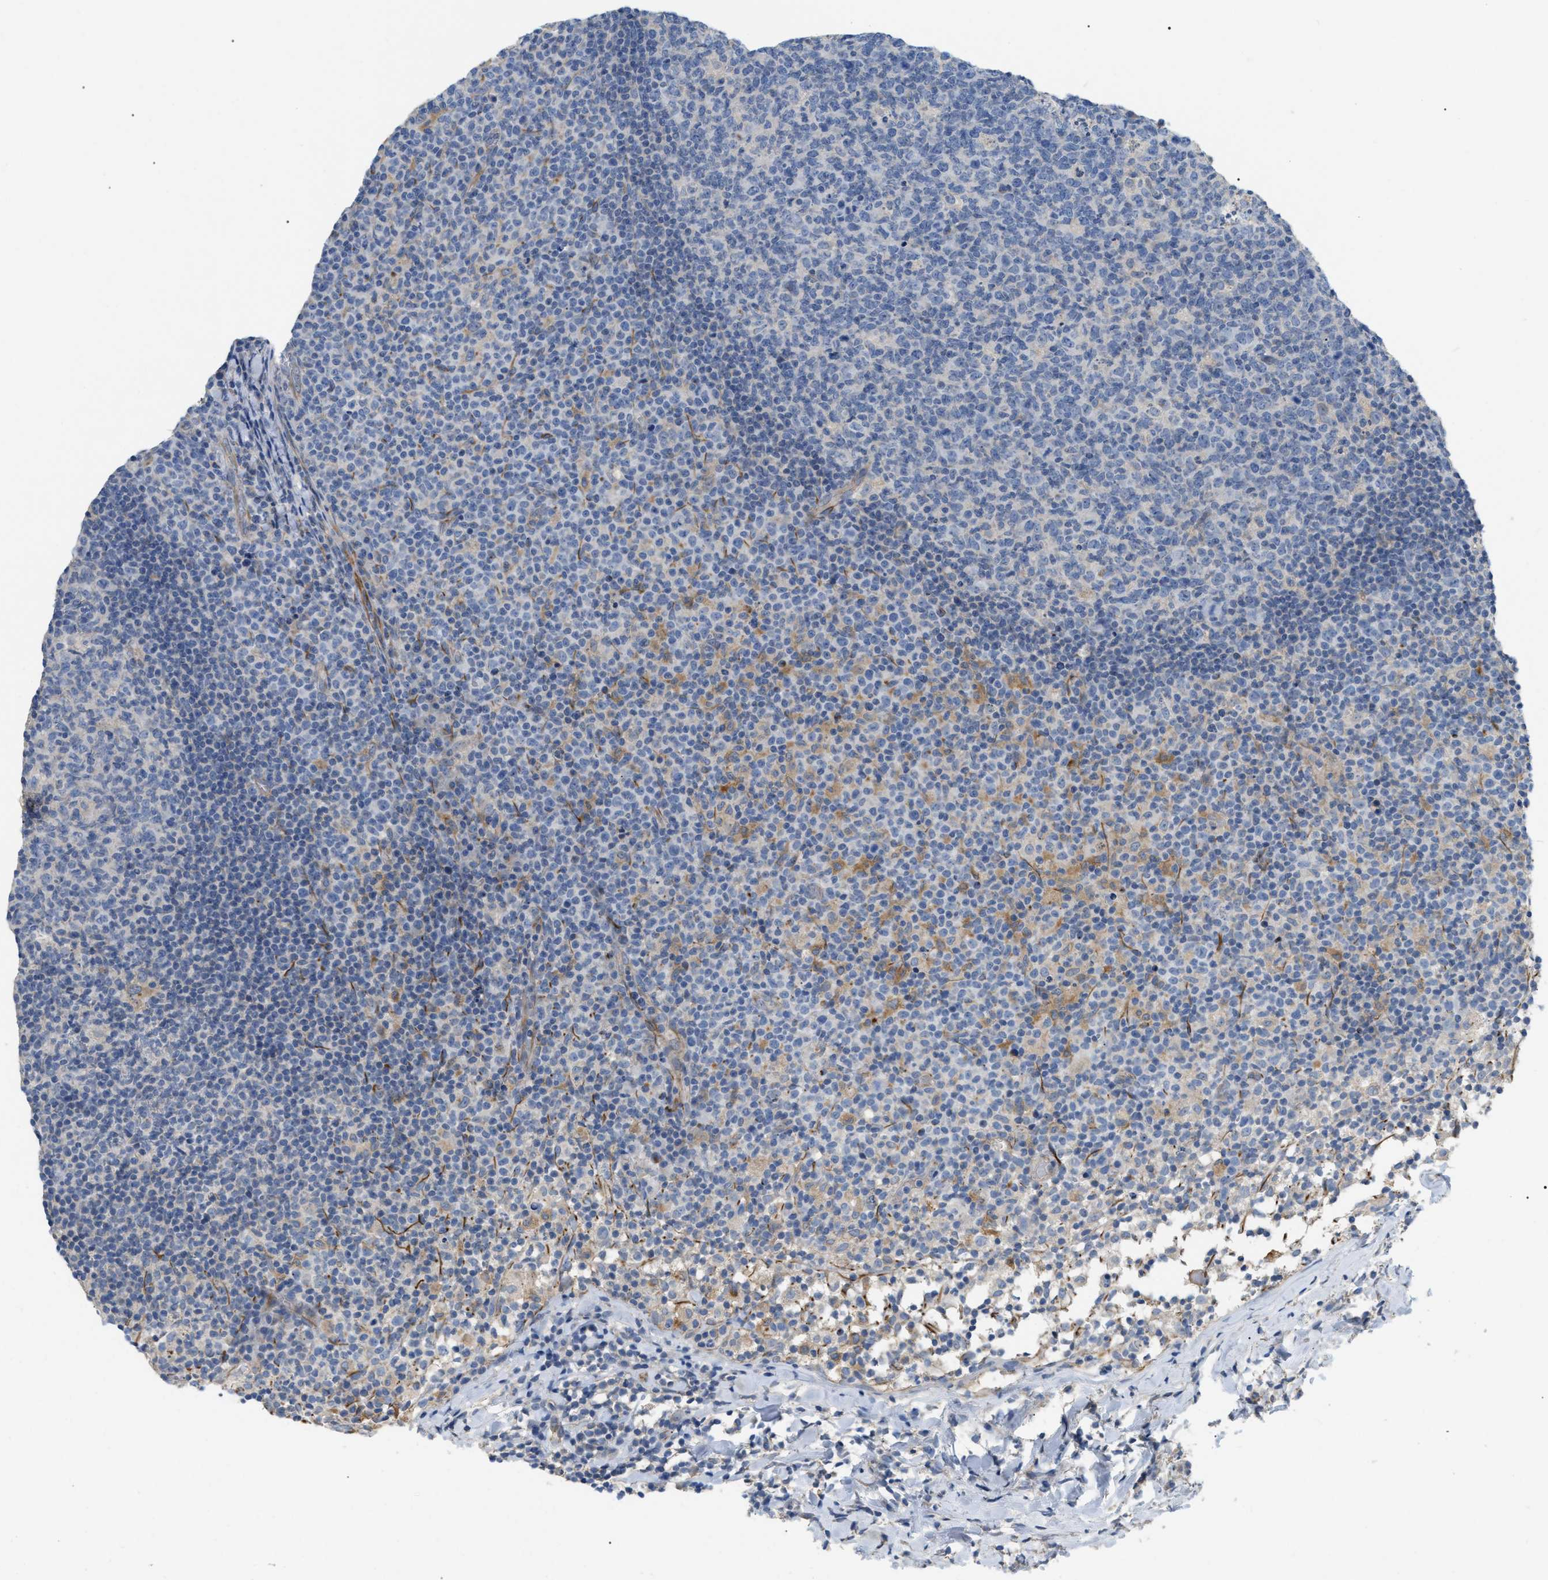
{"staining": {"intensity": "negative", "quantity": "none", "location": "none"}, "tissue": "lymph node", "cell_type": "Germinal center cells", "image_type": "normal", "snomed": [{"axis": "morphology", "description": "Normal tissue, NOS"}, {"axis": "morphology", "description": "Inflammation, NOS"}, {"axis": "topography", "description": "Lymph node"}], "caption": "An image of lymph node stained for a protein demonstrates no brown staining in germinal center cells.", "gene": "DHX58", "patient": {"sex": "male", "age": 55}}